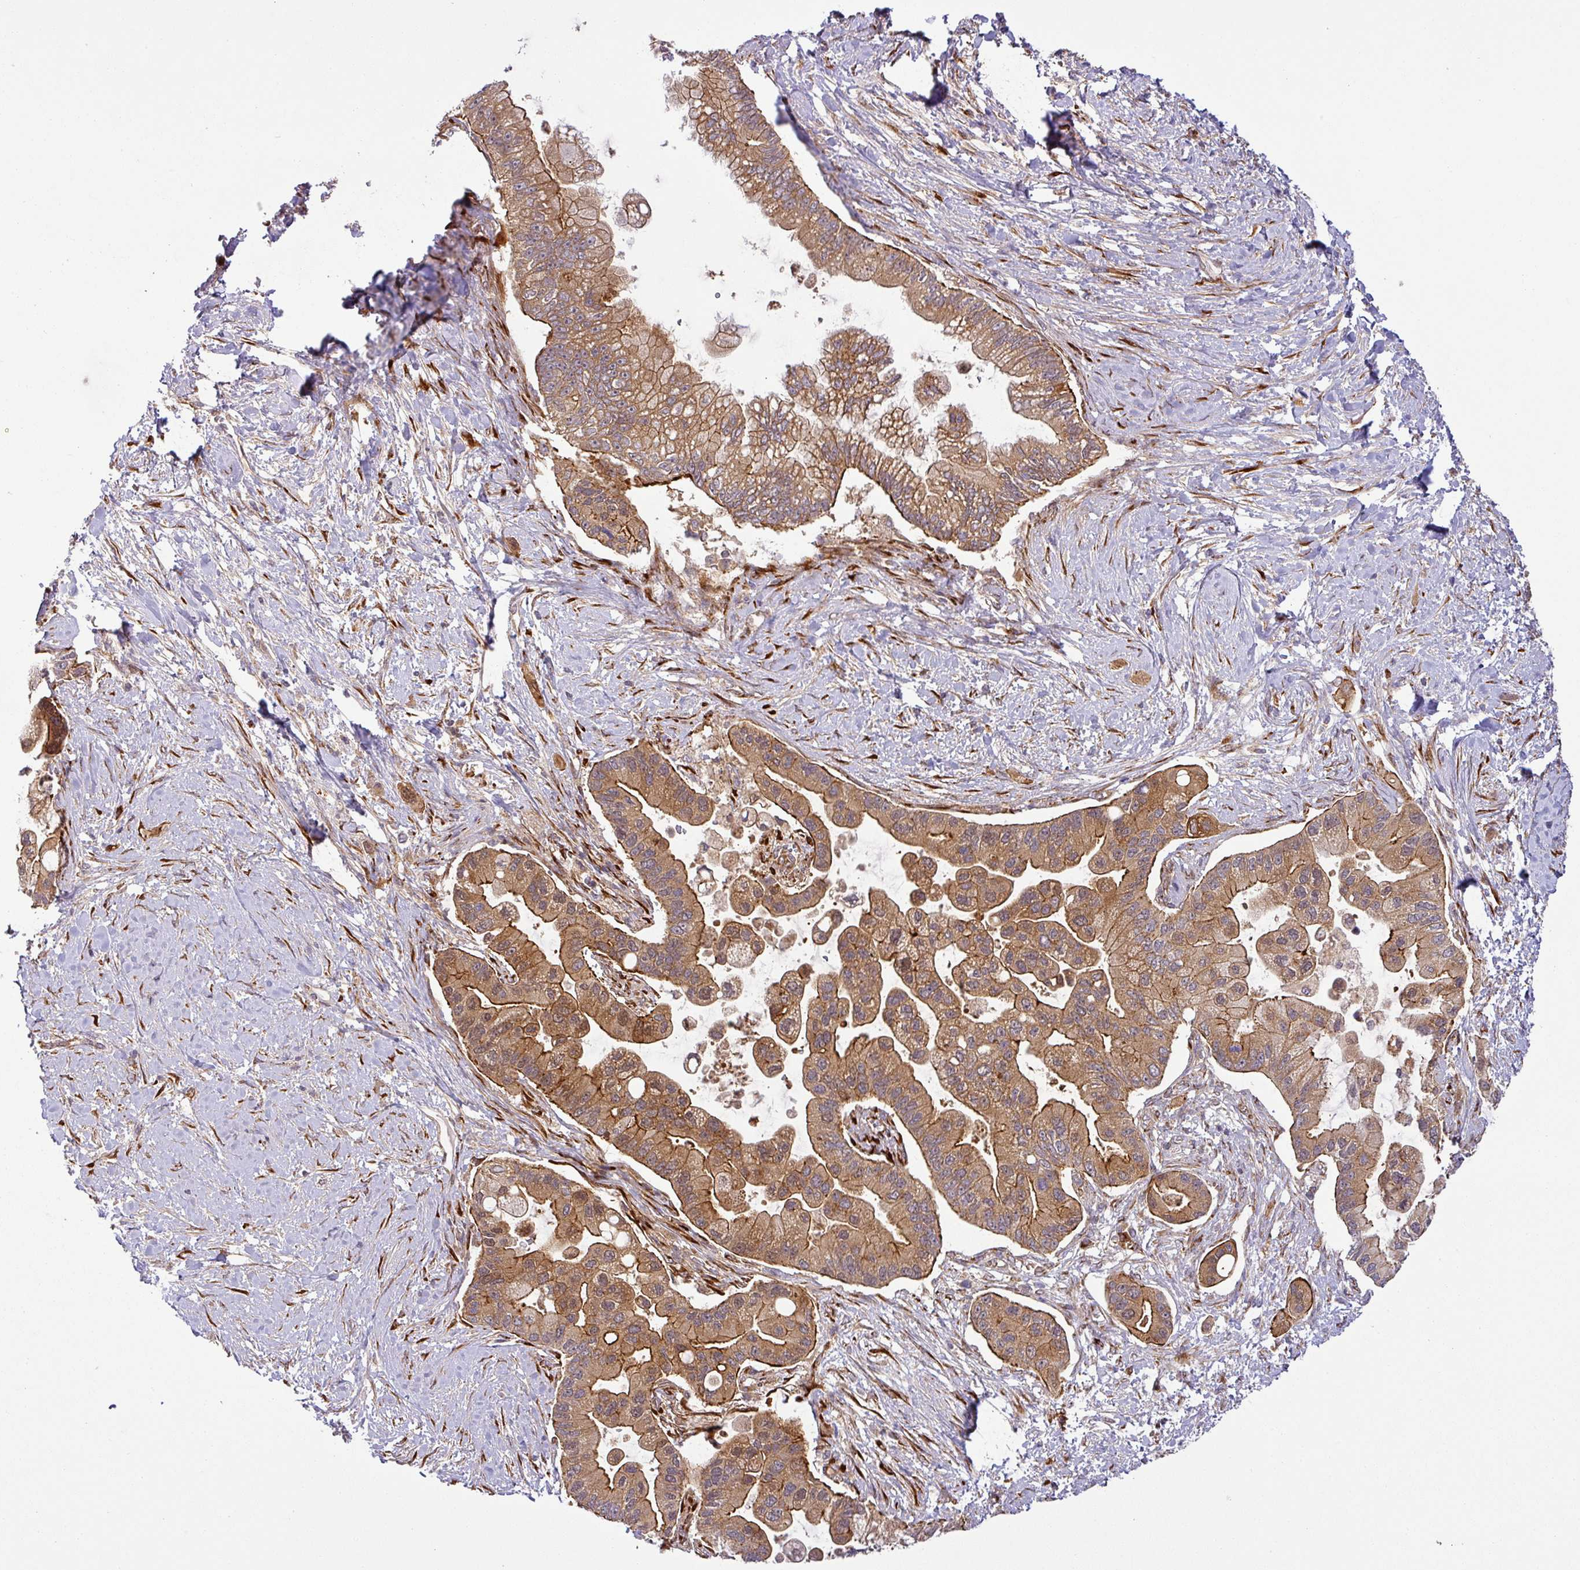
{"staining": {"intensity": "strong", "quantity": ">75%", "location": "cytoplasmic/membranous"}, "tissue": "pancreatic cancer", "cell_type": "Tumor cells", "image_type": "cancer", "snomed": [{"axis": "morphology", "description": "Adenocarcinoma, NOS"}, {"axis": "topography", "description": "Pancreas"}], "caption": "Human pancreatic adenocarcinoma stained for a protein (brown) shows strong cytoplasmic/membranous positive staining in about >75% of tumor cells.", "gene": "ART1", "patient": {"sex": "male", "age": 57}}